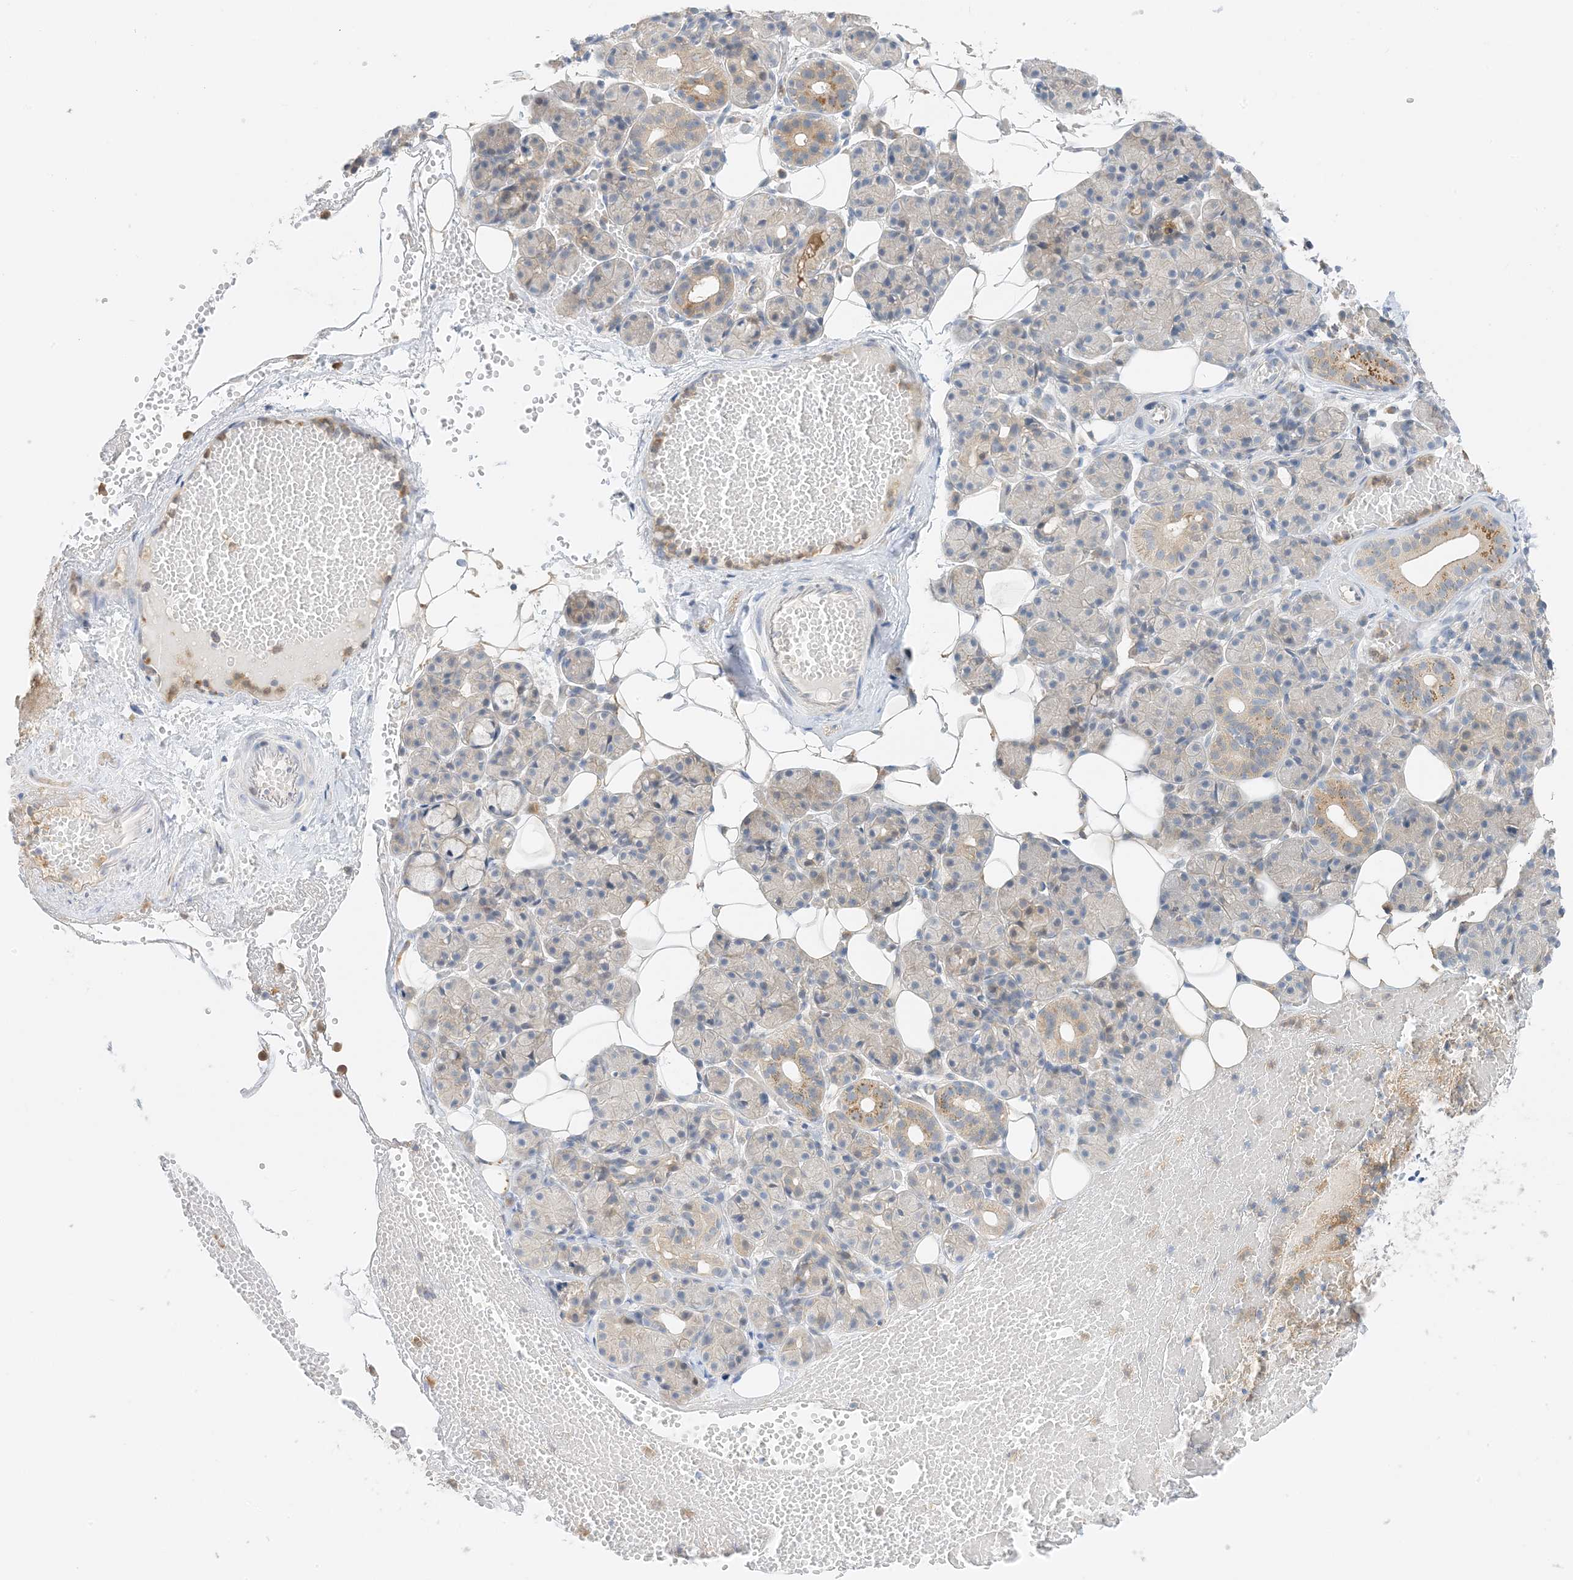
{"staining": {"intensity": "moderate", "quantity": "<25%", "location": "cytoplasmic/membranous"}, "tissue": "salivary gland", "cell_type": "Glandular cells", "image_type": "normal", "snomed": [{"axis": "morphology", "description": "Normal tissue, NOS"}, {"axis": "topography", "description": "Salivary gland"}], "caption": "The immunohistochemical stain highlights moderate cytoplasmic/membranous expression in glandular cells of benign salivary gland. (DAB (3,3'-diaminobenzidine) IHC, brown staining for protein, blue staining for nuclei).", "gene": "KIFBP", "patient": {"sex": "male", "age": 63}}